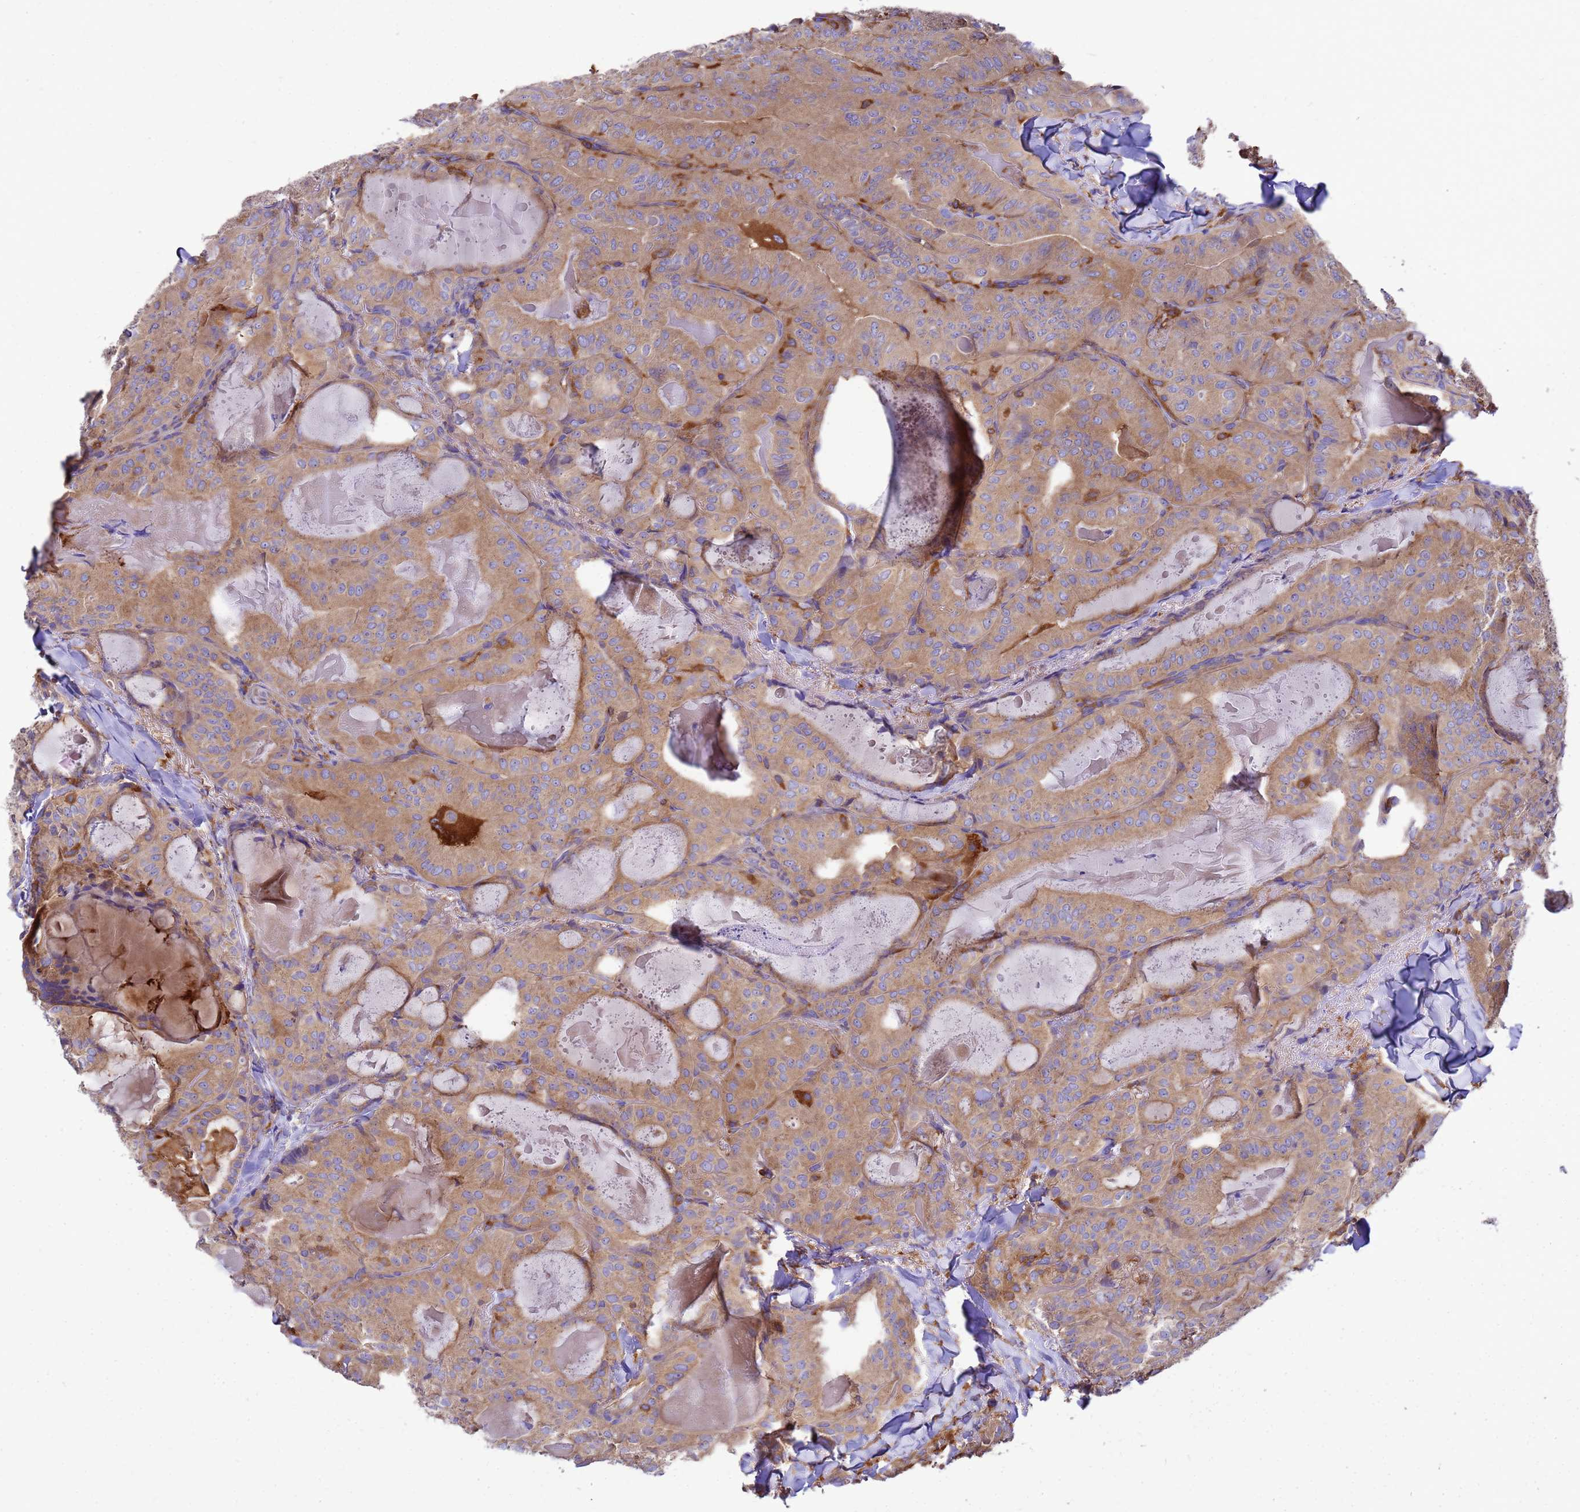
{"staining": {"intensity": "weak", "quantity": ">75%", "location": "cytoplasmic/membranous"}, "tissue": "thyroid cancer", "cell_type": "Tumor cells", "image_type": "cancer", "snomed": [{"axis": "morphology", "description": "Papillary adenocarcinoma, NOS"}, {"axis": "topography", "description": "Thyroid gland"}], "caption": "Protein staining by IHC displays weak cytoplasmic/membranous staining in about >75% of tumor cells in thyroid cancer. Using DAB (3,3'-diaminobenzidine) (brown) and hematoxylin (blue) stains, captured at high magnification using brightfield microscopy.", "gene": "ZNF235", "patient": {"sex": "female", "age": 68}}